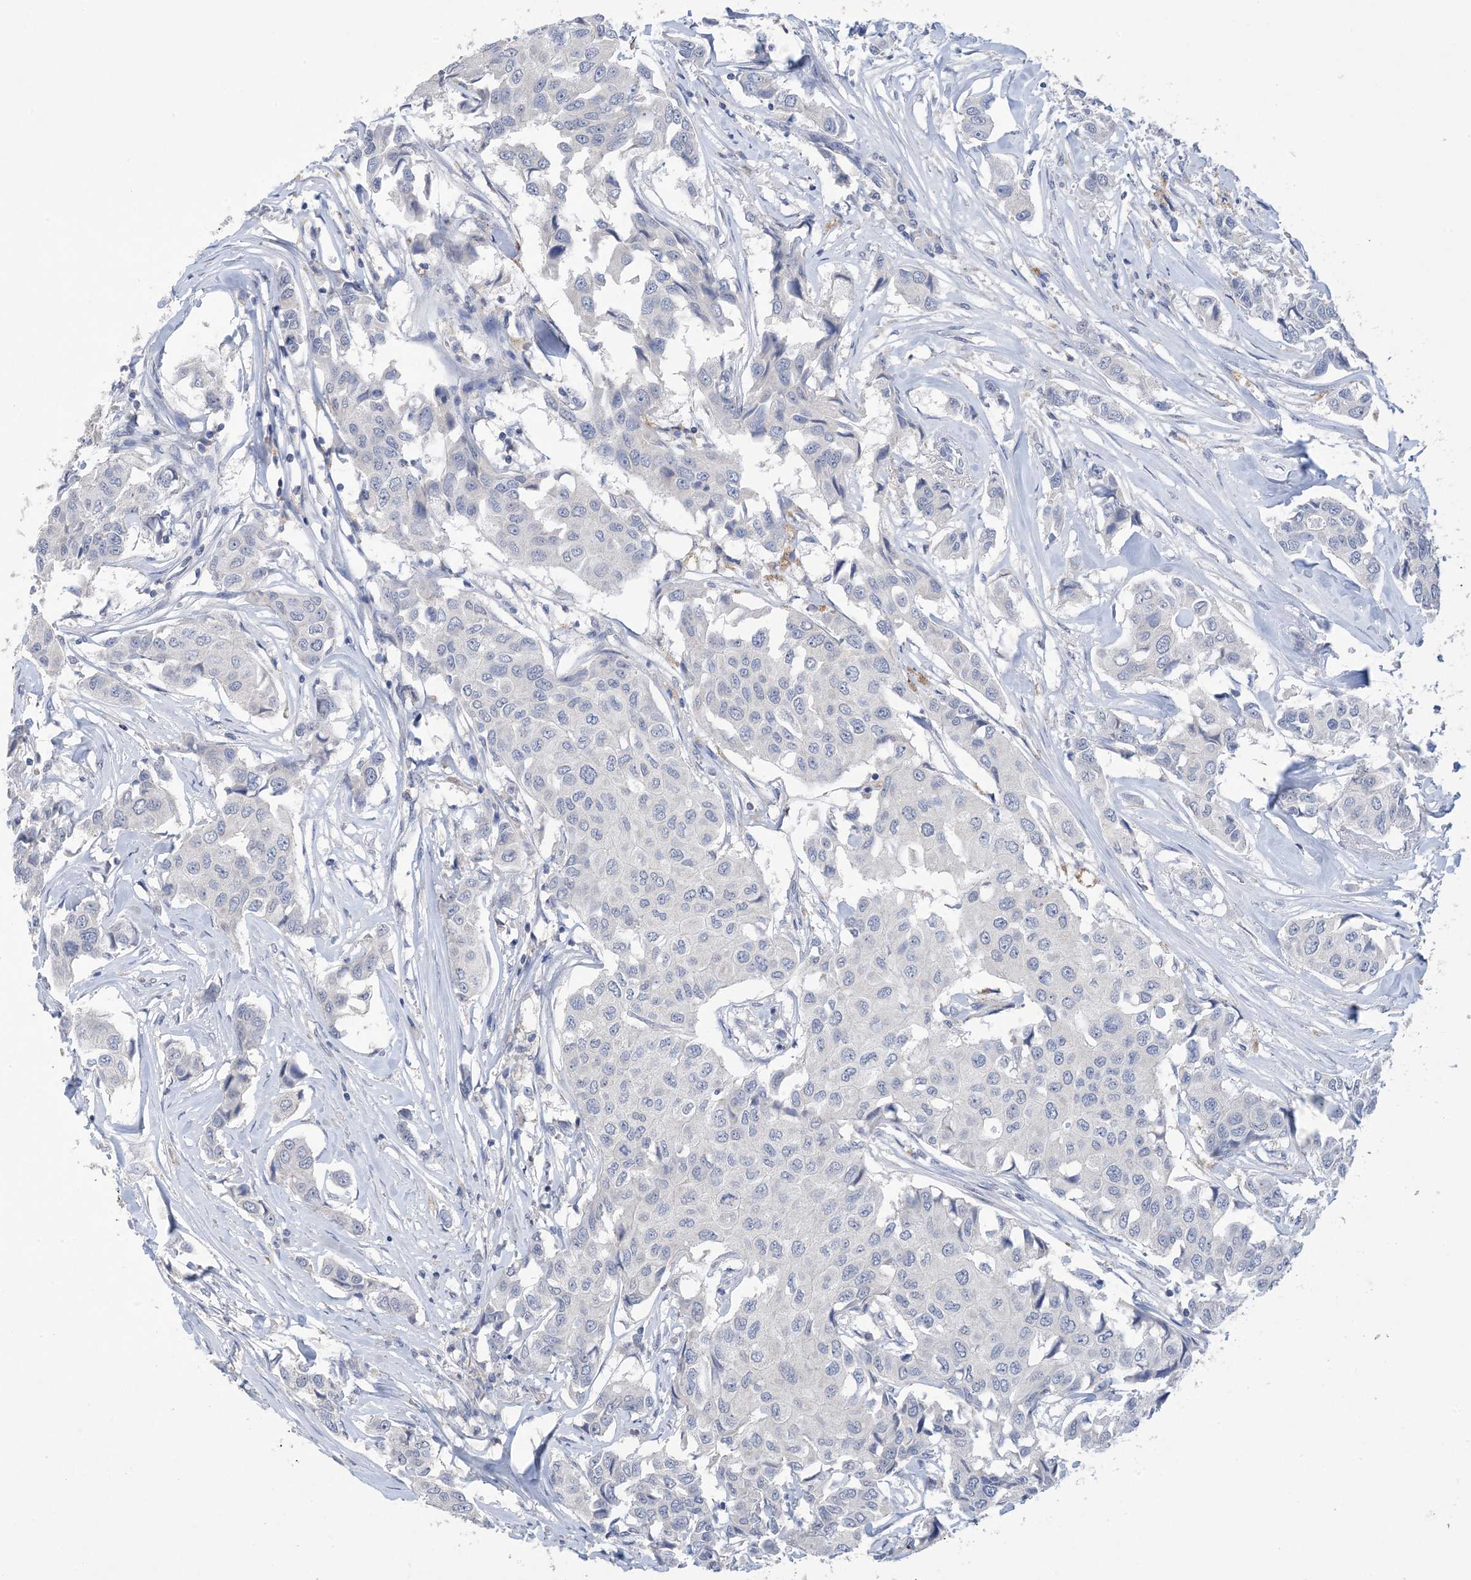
{"staining": {"intensity": "negative", "quantity": "none", "location": "none"}, "tissue": "breast cancer", "cell_type": "Tumor cells", "image_type": "cancer", "snomed": [{"axis": "morphology", "description": "Duct carcinoma"}, {"axis": "topography", "description": "Breast"}], "caption": "Immunohistochemical staining of invasive ductal carcinoma (breast) exhibits no significant positivity in tumor cells.", "gene": "DSC3", "patient": {"sex": "female", "age": 80}}